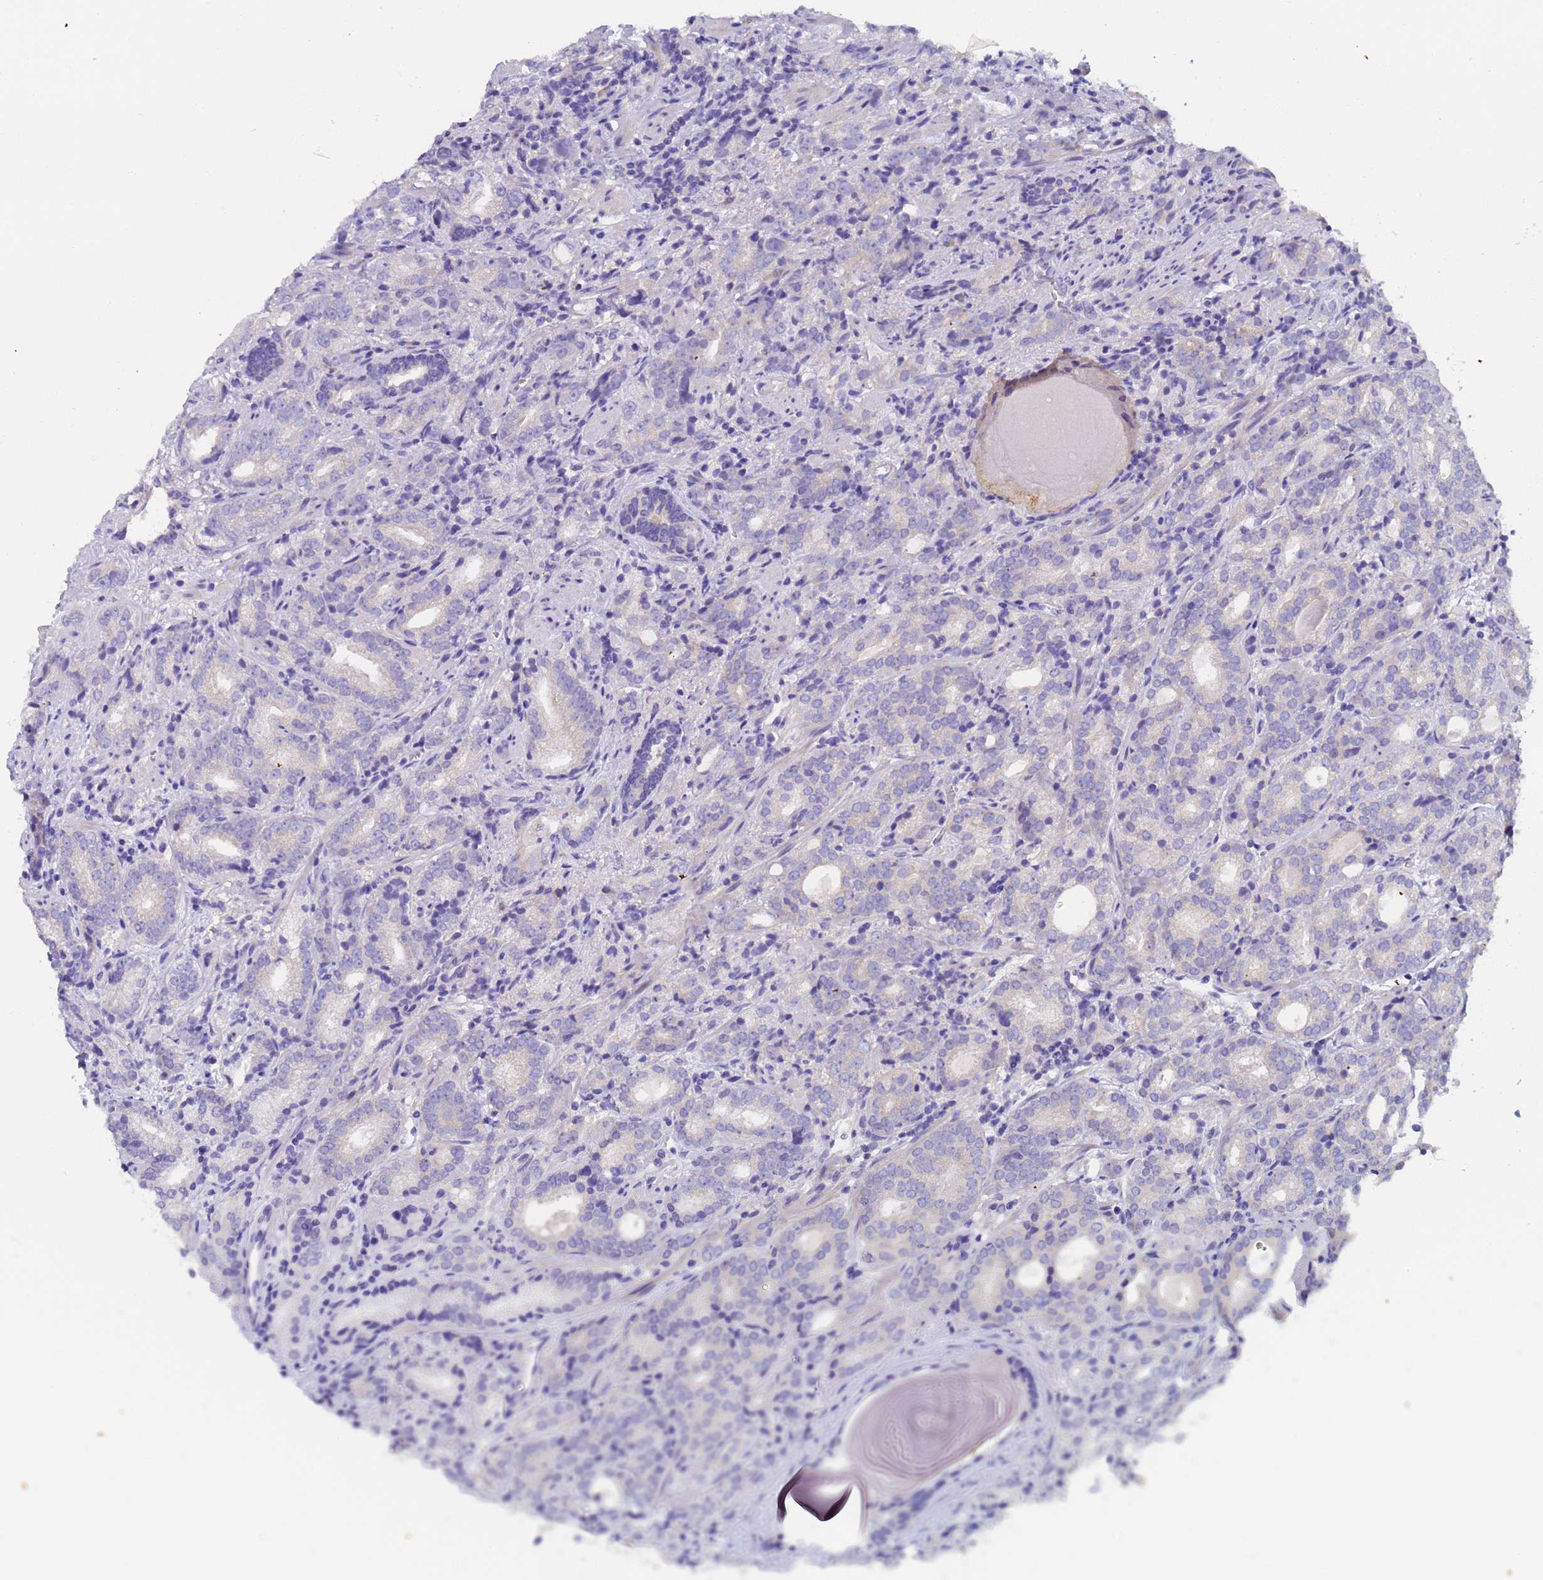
{"staining": {"intensity": "negative", "quantity": "none", "location": "none"}, "tissue": "prostate cancer", "cell_type": "Tumor cells", "image_type": "cancer", "snomed": [{"axis": "morphology", "description": "Adenocarcinoma, High grade"}, {"axis": "topography", "description": "Prostate"}], "caption": "IHC histopathology image of human prostate cancer stained for a protein (brown), which shows no expression in tumor cells.", "gene": "UBE2O", "patient": {"sex": "male", "age": 64}}